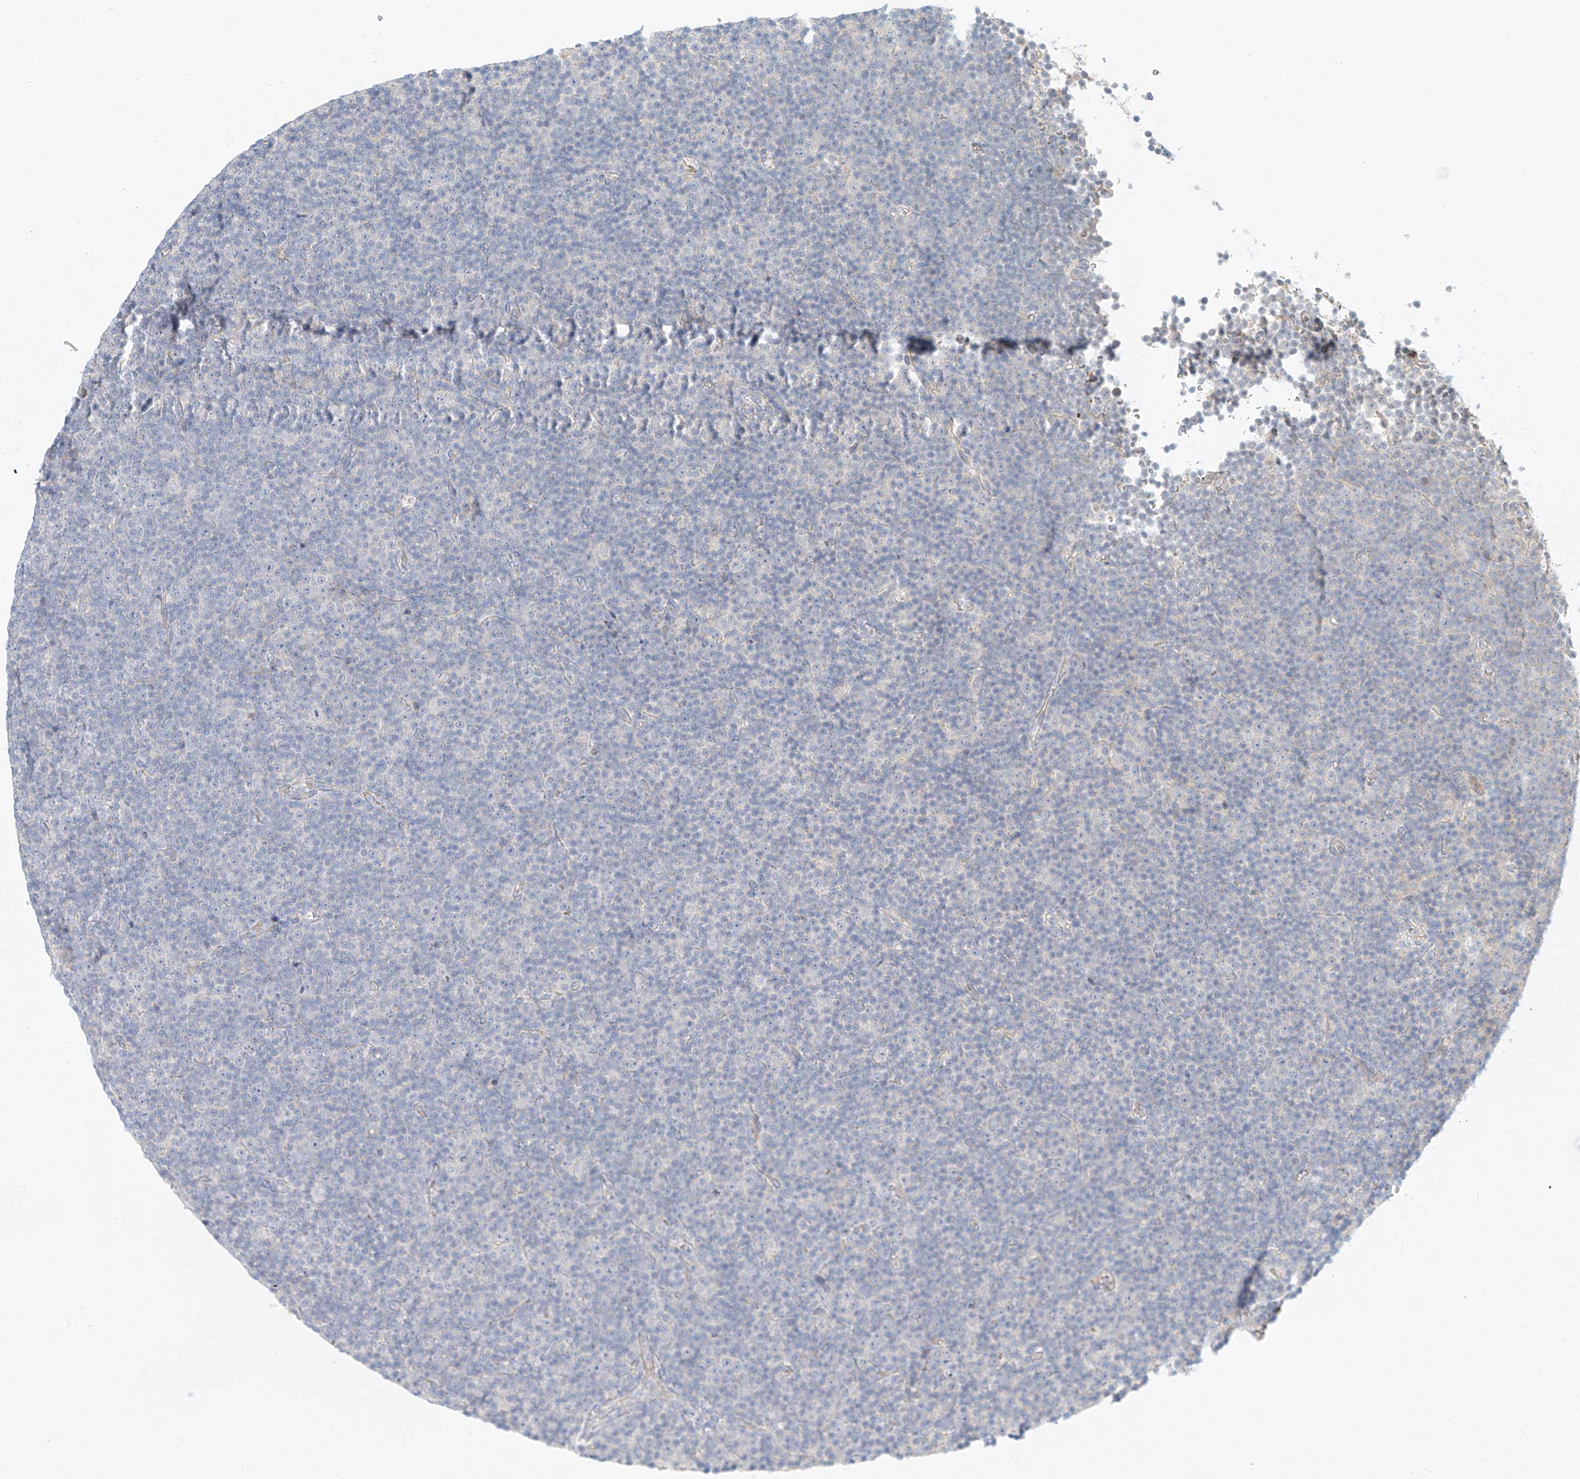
{"staining": {"intensity": "negative", "quantity": "none", "location": "none"}, "tissue": "lymphoma", "cell_type": "Tumor cells", "image_type": "cancer", "snomed": [{"axis": "morphology", "description": "Malignant lymphoma, non-Hodgkin's type, Low grade"}, {"axis": "topography", "description": "Lymph node"}], "caption": "This is an immunohistochemistry (IHC) photomicrograph of low-grade malignant lymphoma, non-Hodgkin's type. There is no staining in tumor cells.", "gene": "SYTL3", "patient": {"sex": "female", "age": 67}}